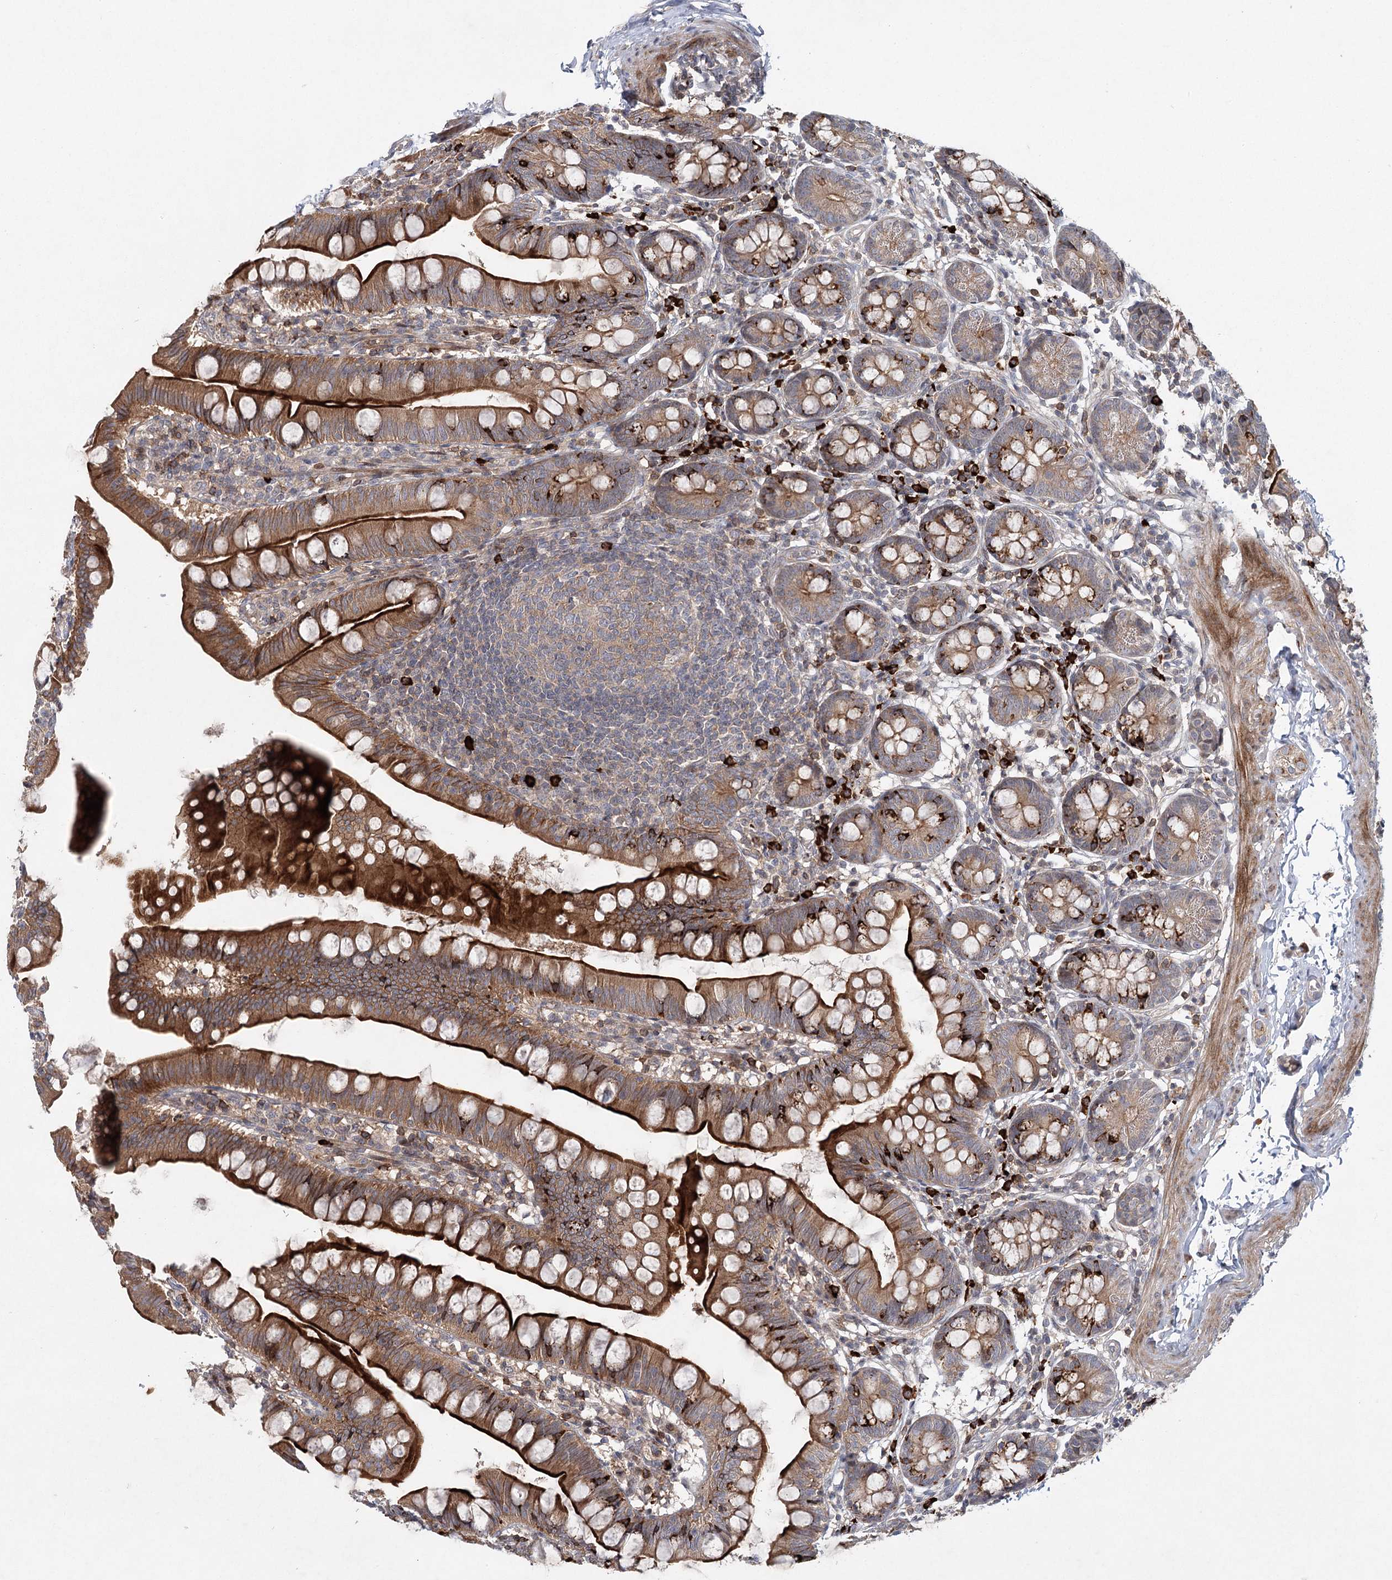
{"staining": {"intensity": "moderate", "quantity": ">75%", "location": "cytoplasmic/membranous"}, "tissue": "small intestine", "cell_type": "Glandular cells", "image_type": "normal", "snomed": [{"axis": "morphology", "description": "Normal tissue, NOS"}, {"axis": "topography", "description": "Small intestine"}], "caption": "Human small intestine stained with a brown dye shows moderate cytoplasmic/membranous positive staining in approximately >75% of glandular cells.", "gene": "MAP3K13", "patient": {"sex": "male", "age": 7}}